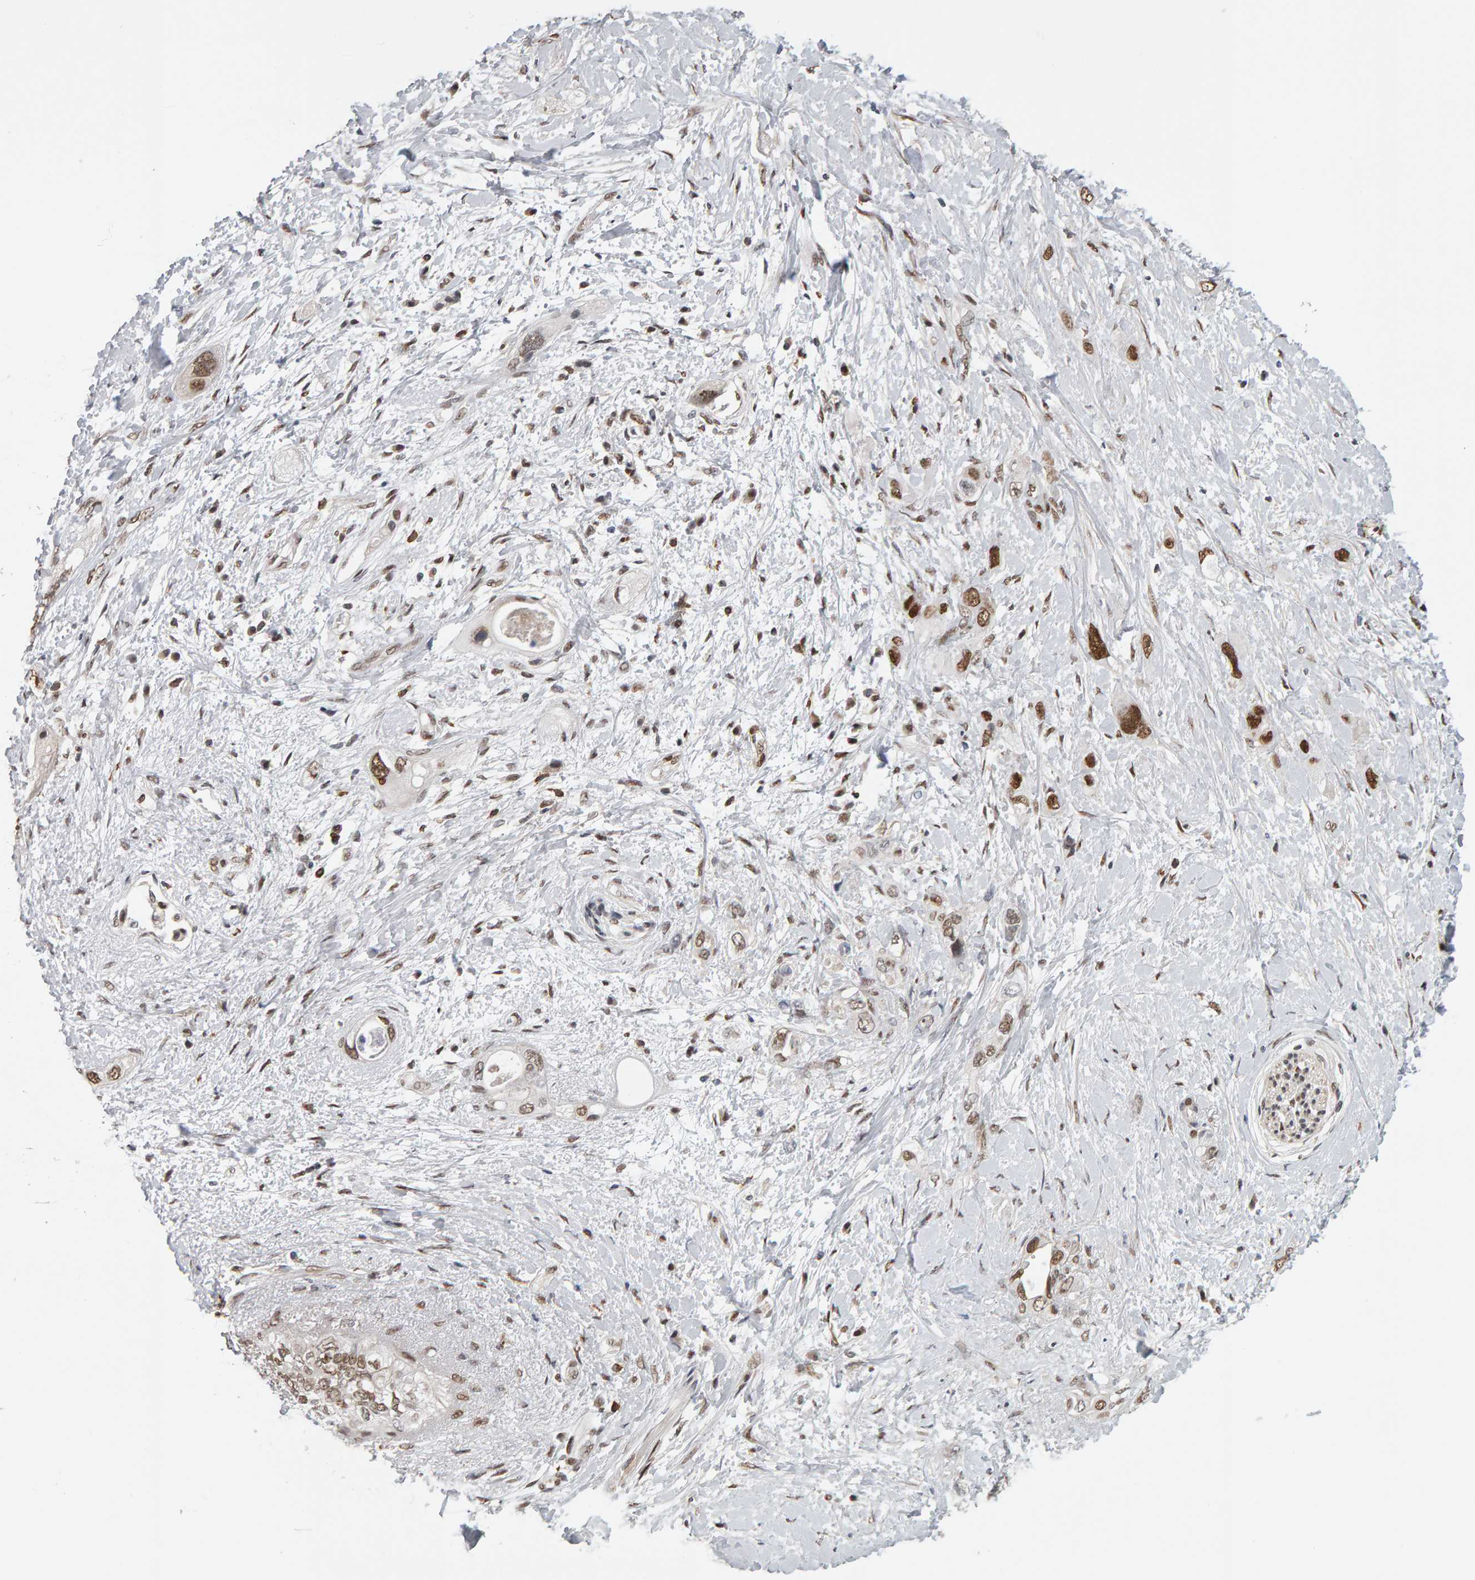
{"staining": {"intensity": "moderate", "quantity": ">75%", "location": "nuclear"}, "tissue": "pancreatic cancer", "cell_type": "Tumor cells", "image_type": "cancer", "snomed": [{"axis": "morphology", "description": "Adenocarcinoma, NOS"}, {"axis": "topography", "description": "Pancreas"}], "caption": "Moderate nuclear protein positivity is identified in approximately >75% of tumor cells in pancreatic adenocarcinoma.", "gene": "ATF7IP", "patient": {"sex": "female", "age": 56}}